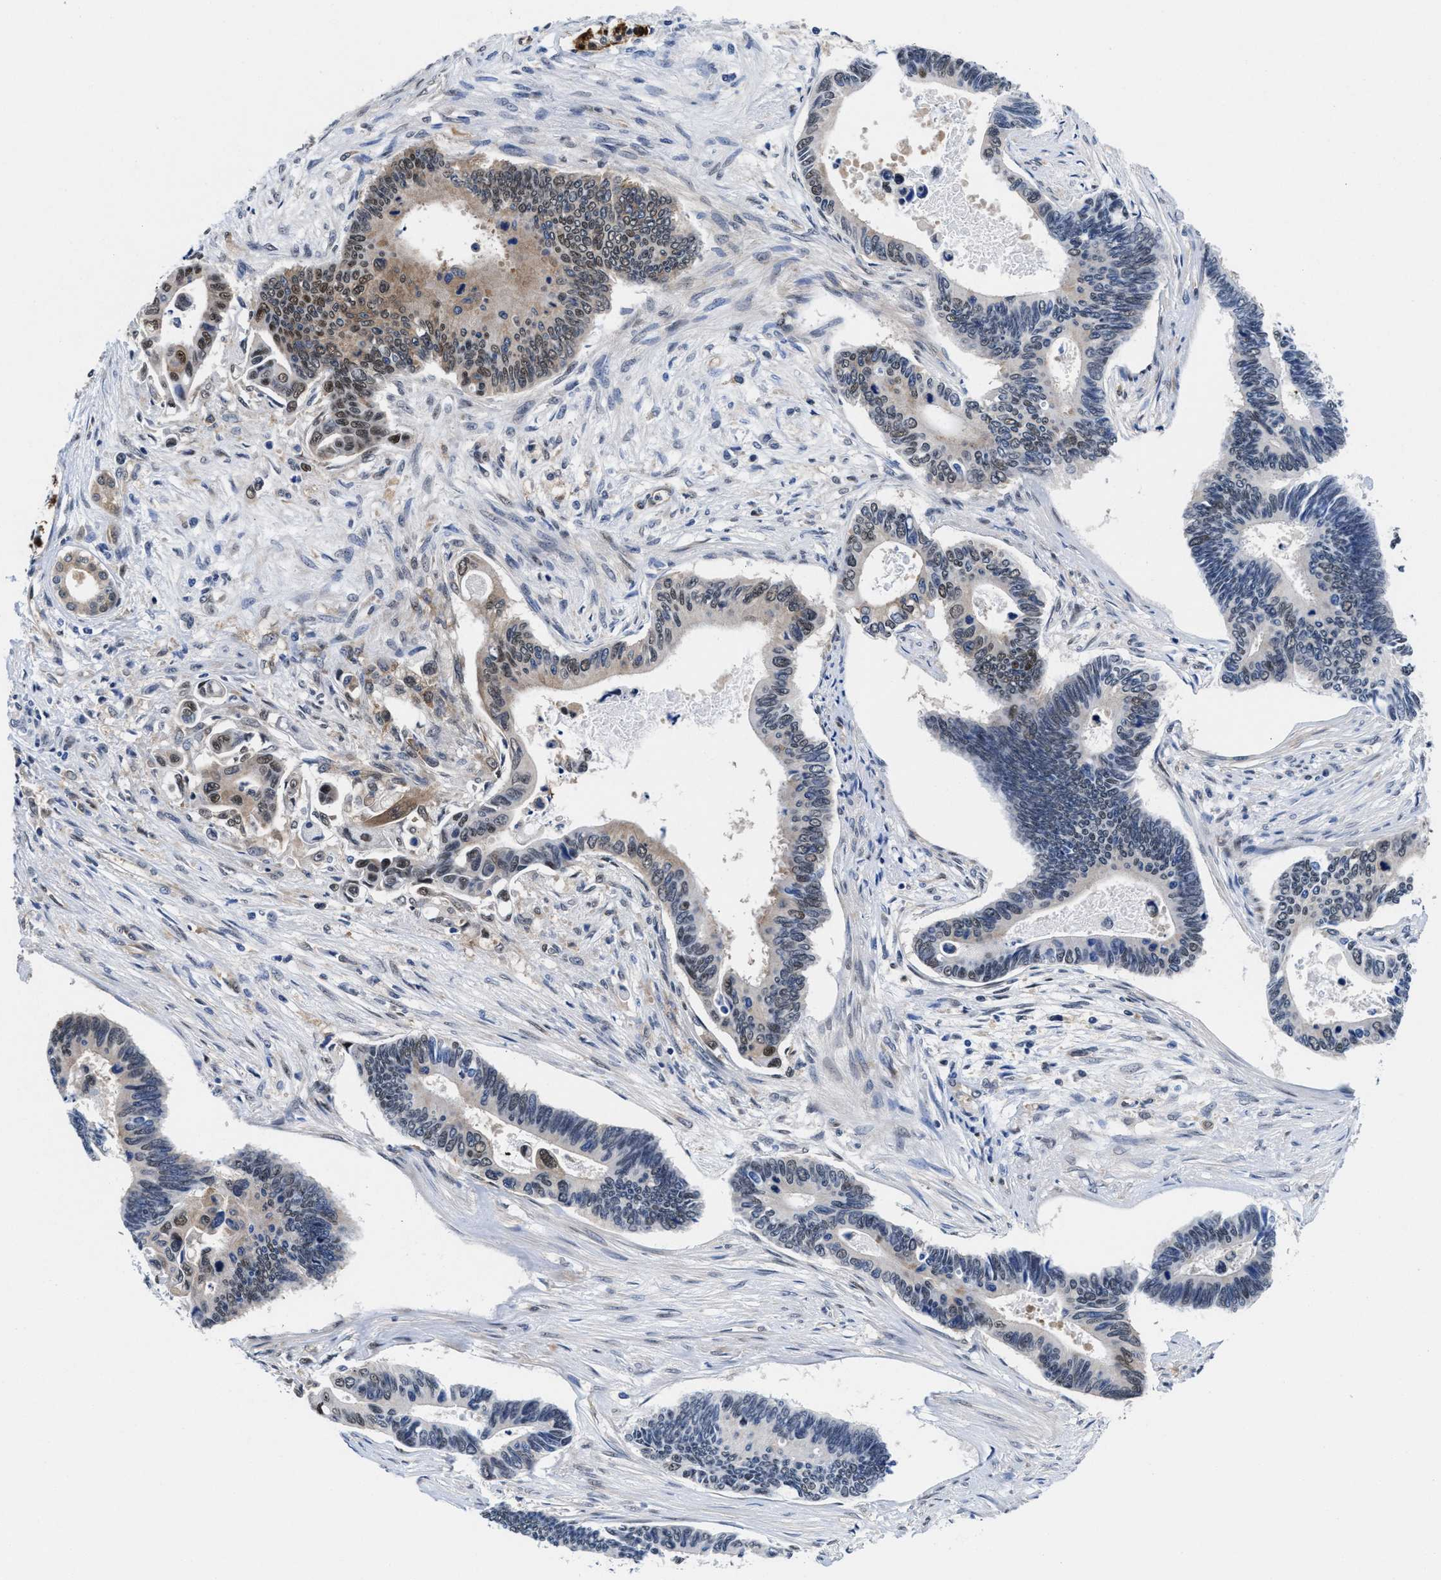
{"staining": {"intensity": "moderate", "quantity": "<25%", "location": "cytoplasmic/membranous,nuclear"}, "tissue": "pancreatic cancer", "cell_type": "Tumor cells", "image_type": "cancer", "snomed": [{"axis": "morphology", "description": "Adenocarcinoma, NOS"}, {"axis": "topography", "description": "Pancreas"}], "caption": "Protein staining displays moderate cytoplasmic/membranous and nuclear positivity in about <25% of tumor cells in pancreatic adenocarcinoma.", "gene": "ACLY", "patient": {"sex": "female", "age": 70}}